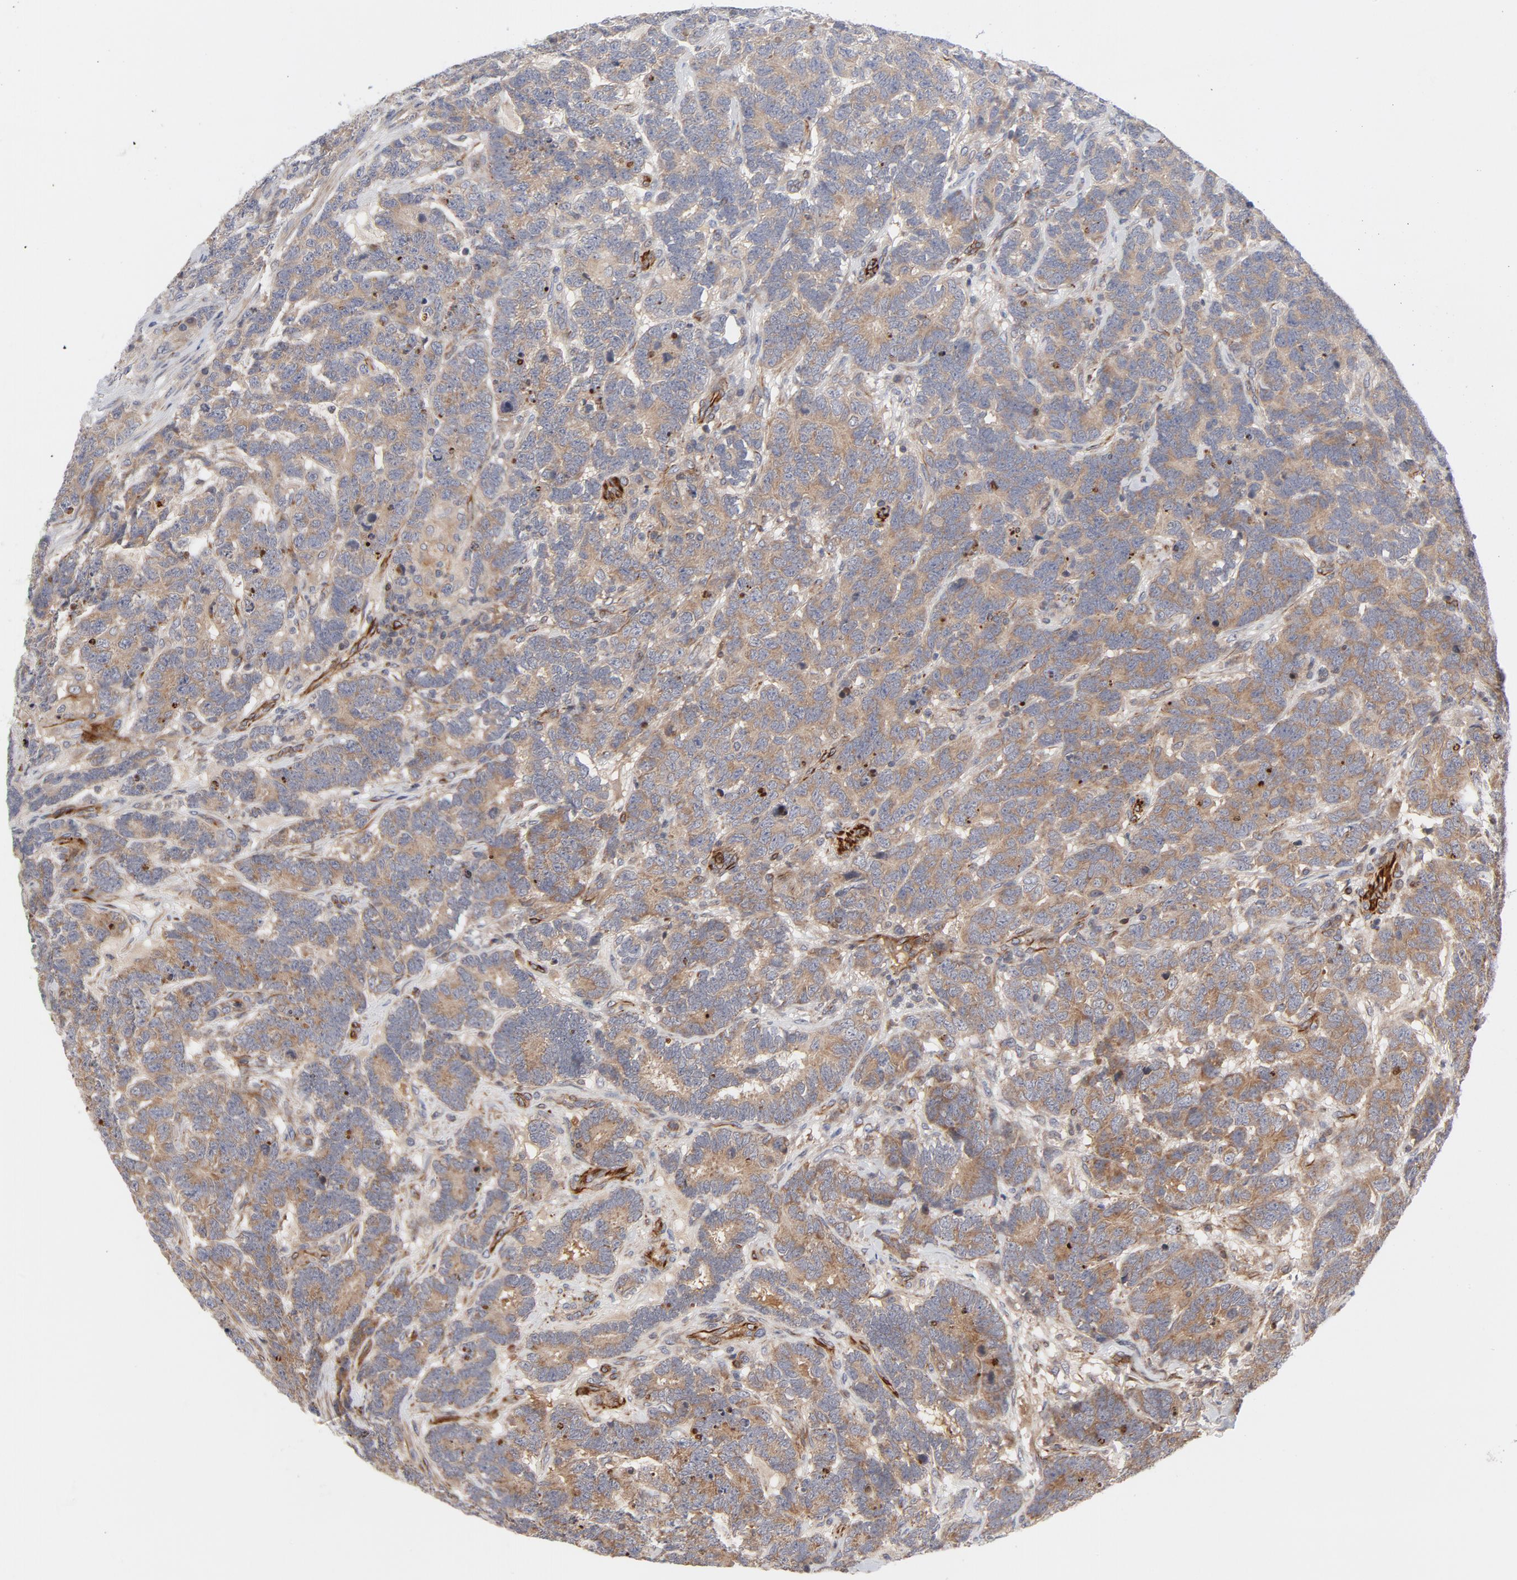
{"staining": {"intensity": "moderate", "quantity": ">75%", "location": "cytoplasmic/membranous"}, "tissue": "testis cancer", "cell_type": "Tumor cells", "image_type": "cancer", "snomed": [{"axis": "morphology", "description": "Carcinoma, Embryonal, NOS"}, {"axis": "topography", "description": "Testis"}], "caption": "An IHC image of neoplastic tissue is shown. Protein staining in brown highlights moderate cytoplasmic/membranous positivity in testis embryonal carcinoma within tumor cells.", "gene": "DNAAF2", "patient": {"sex": "male", "age": 26}}